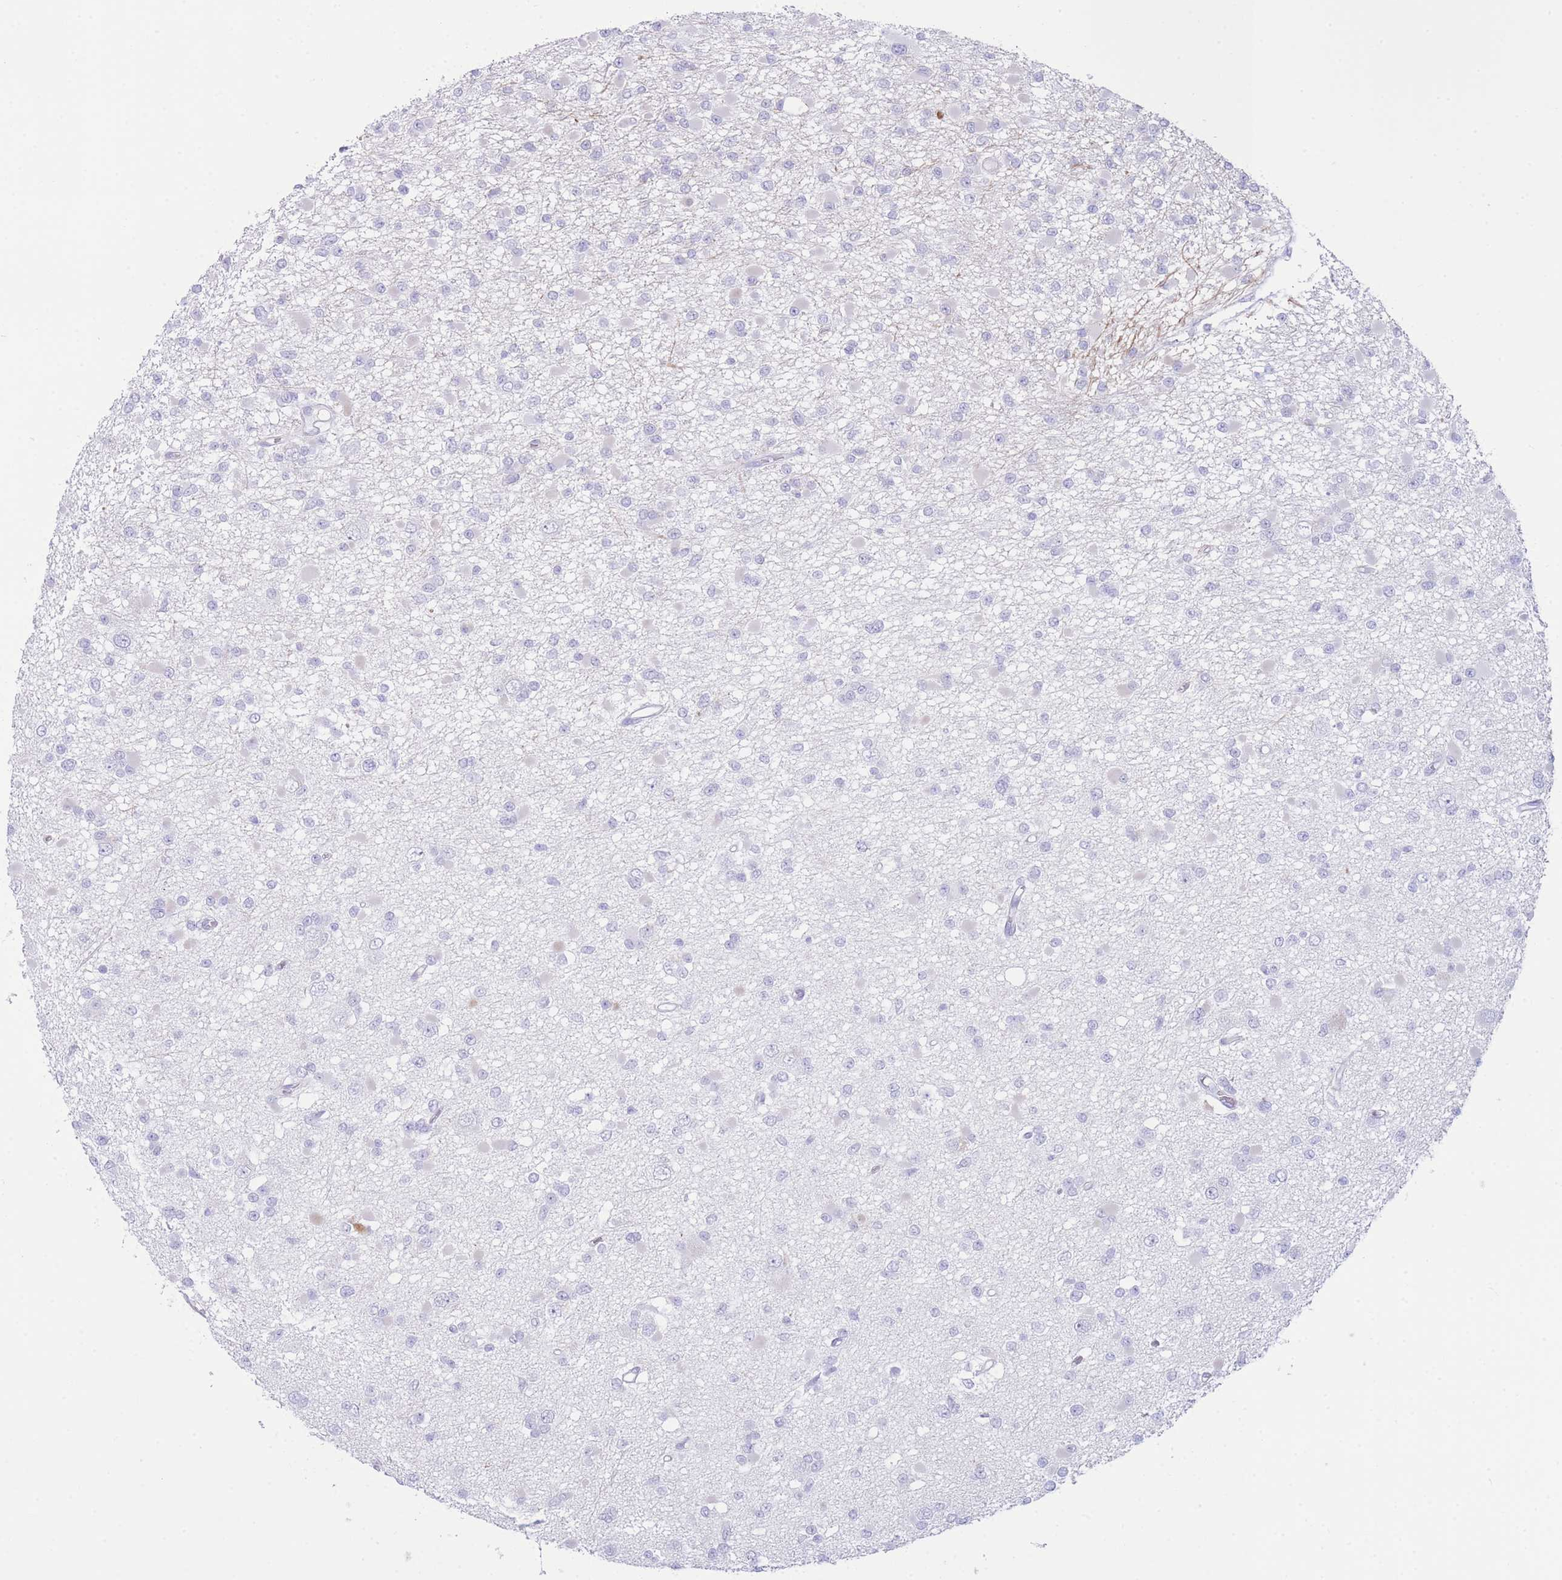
{"staining": {"intensity": "negative", "quantity": "none", "location": "none"}, "tissue": "glioma", "cell_type": "Tumor cells", "image_type": "cancer", "snomed": [{"axis": "morphology", "description": "Glioma, malignant, Low grade"}, {"axis": "topography", "description": "Brain"}], "caption": "Immunohistochemical staining of human malignant low-grade glioma shows no significant positivity in tumor cells.", "gene": "VWA8", "patient": {"sex": "female", "age": 22}}